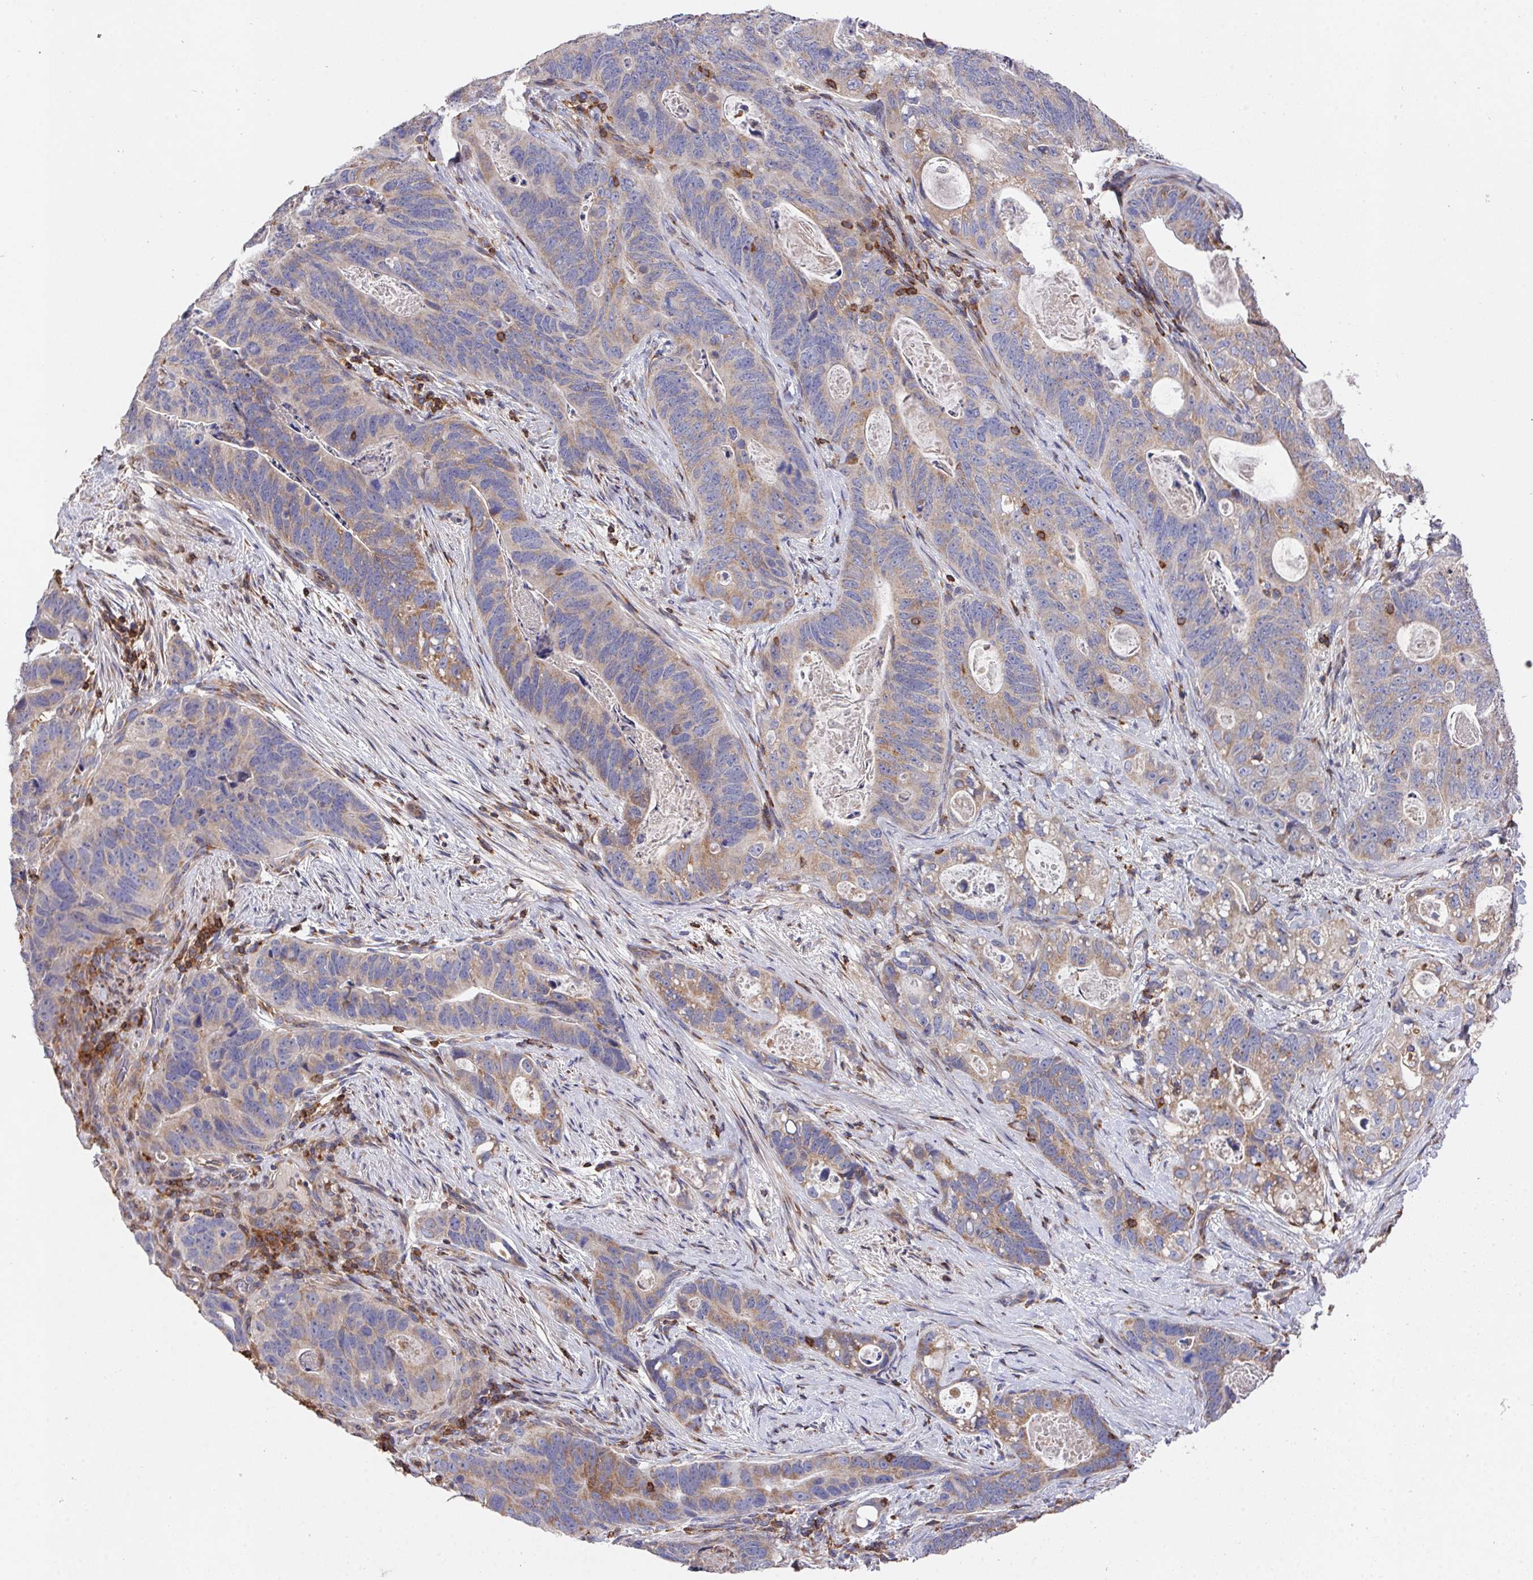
{"staining": {"intensity": "moderate", "quantity": "25%-75%", "location": "cytoplasmic/membranous"}, "tissue": "stomach cancer", "cell_type": "Tumor cells", "image_type": "cancer", "snomed": [{"axis": "morphology", "description": "Normal tissue, NOS"}, {"axis": "morphology", "description": "Adenocarcinoma, NOS"}, {"axis": "topography", "description": "Stomach"}], "caption": "IHC histopathology image of neoplastic tissue: human stomach adenocarcinoma stained using IHC displays medium levels of moderate protein expression localized specifically in the cytoplasmic/membranous of tumor cells, appearing as a cytoplasmic/membranous brown color.", "gene": "FAM241A", "patient": {"sex": "female", "age": 89}}